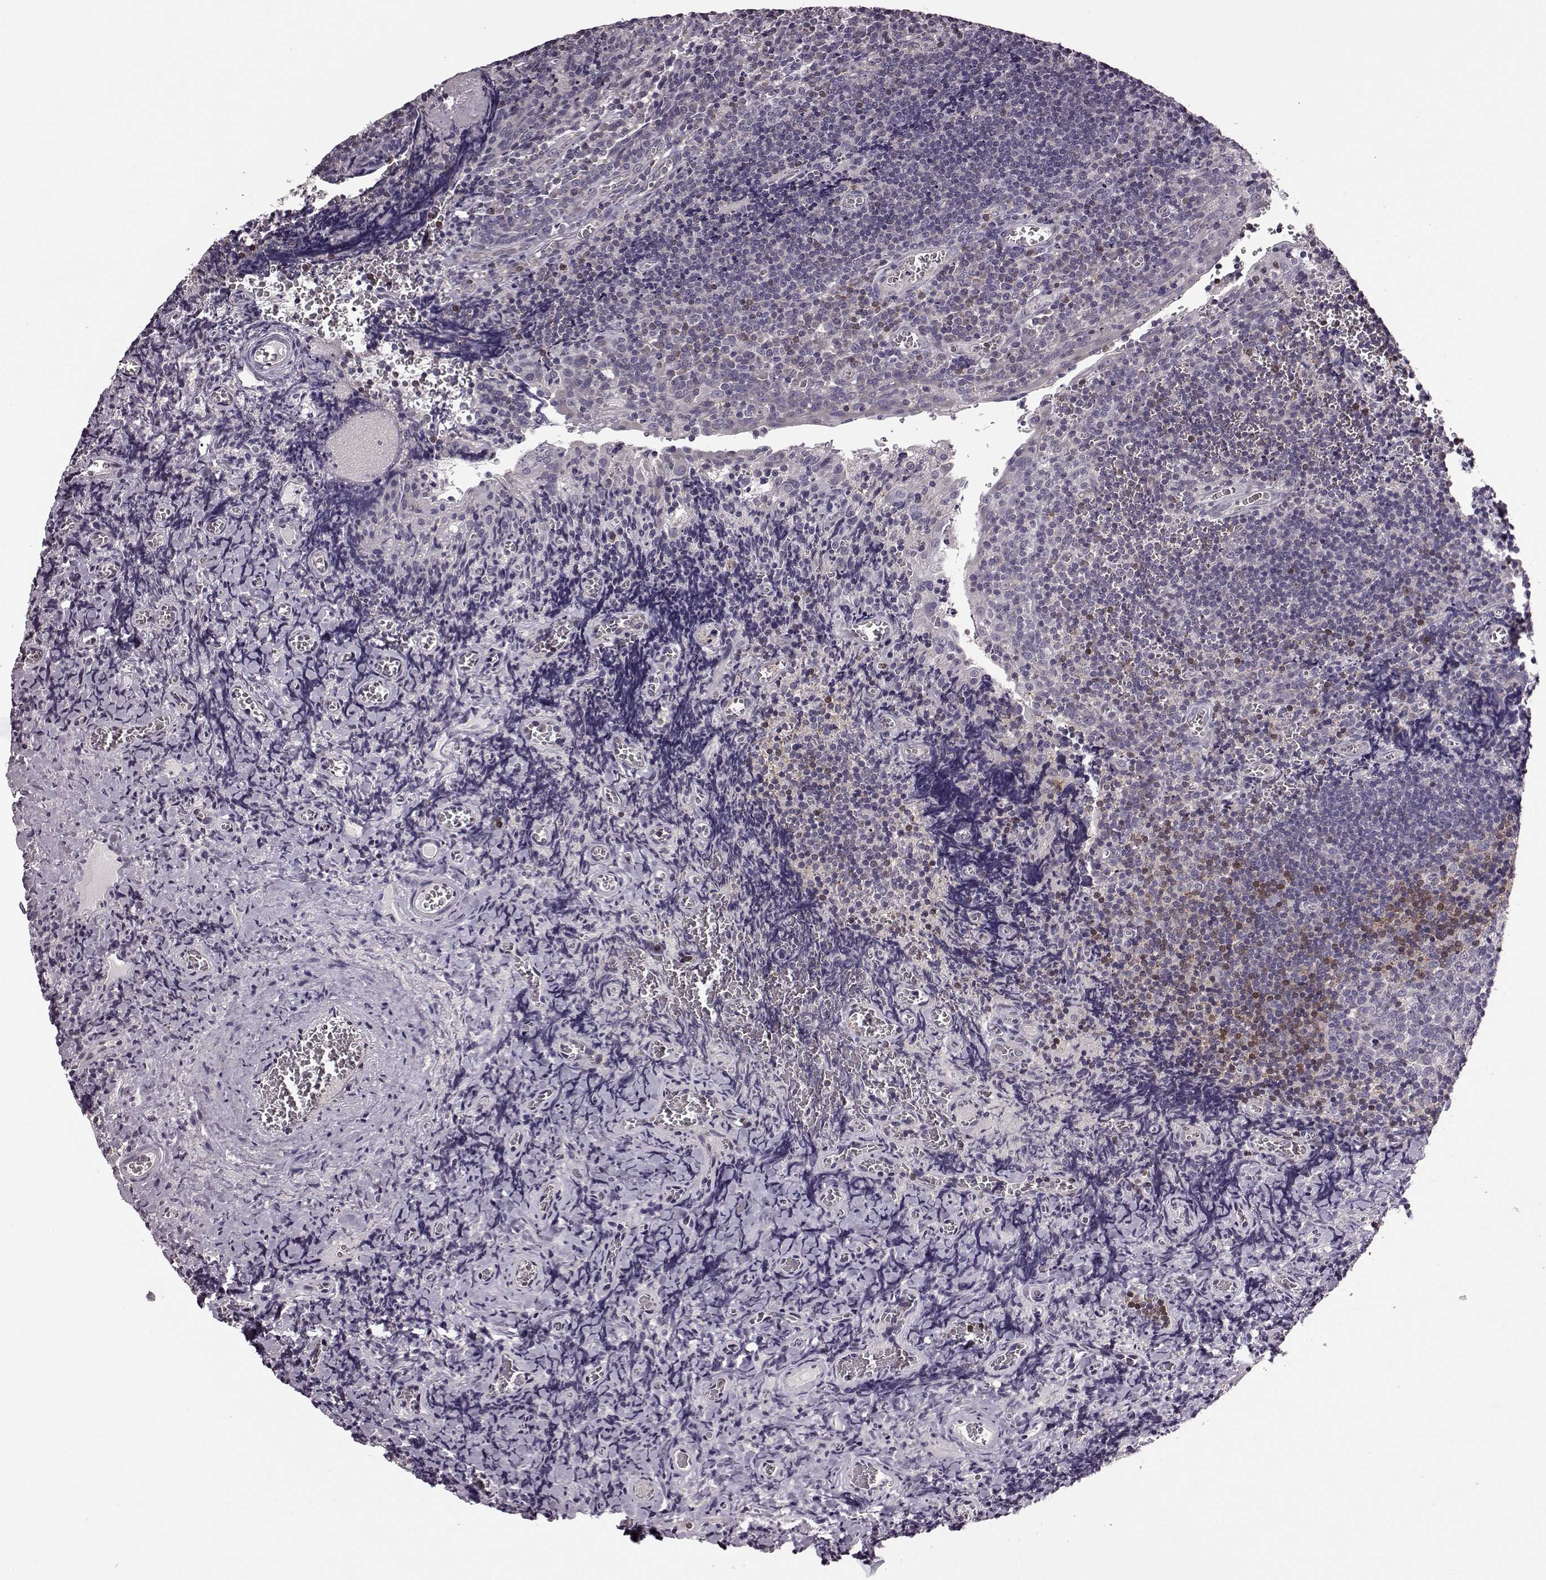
{"staining": {"intensity": "negative", "quantity": "none", "location": "none"}, "tissue": "tonsil", "cell_type": "Germinal center cells", "image_type": "normal", "snomed": [{"axis": "morphology", "description": "Normal tissue, NOS"}, {"axis": "morphology", "description": "Inflammation, NOS"}, {"axis": "topography", "description": "Tonsil"}], "caption": "Immunohistochemistry of normal tonsil displays no staining in germinal center cells.", "gene": "CDC42SE1", "patient": {"sex": "female", "age": 31}}